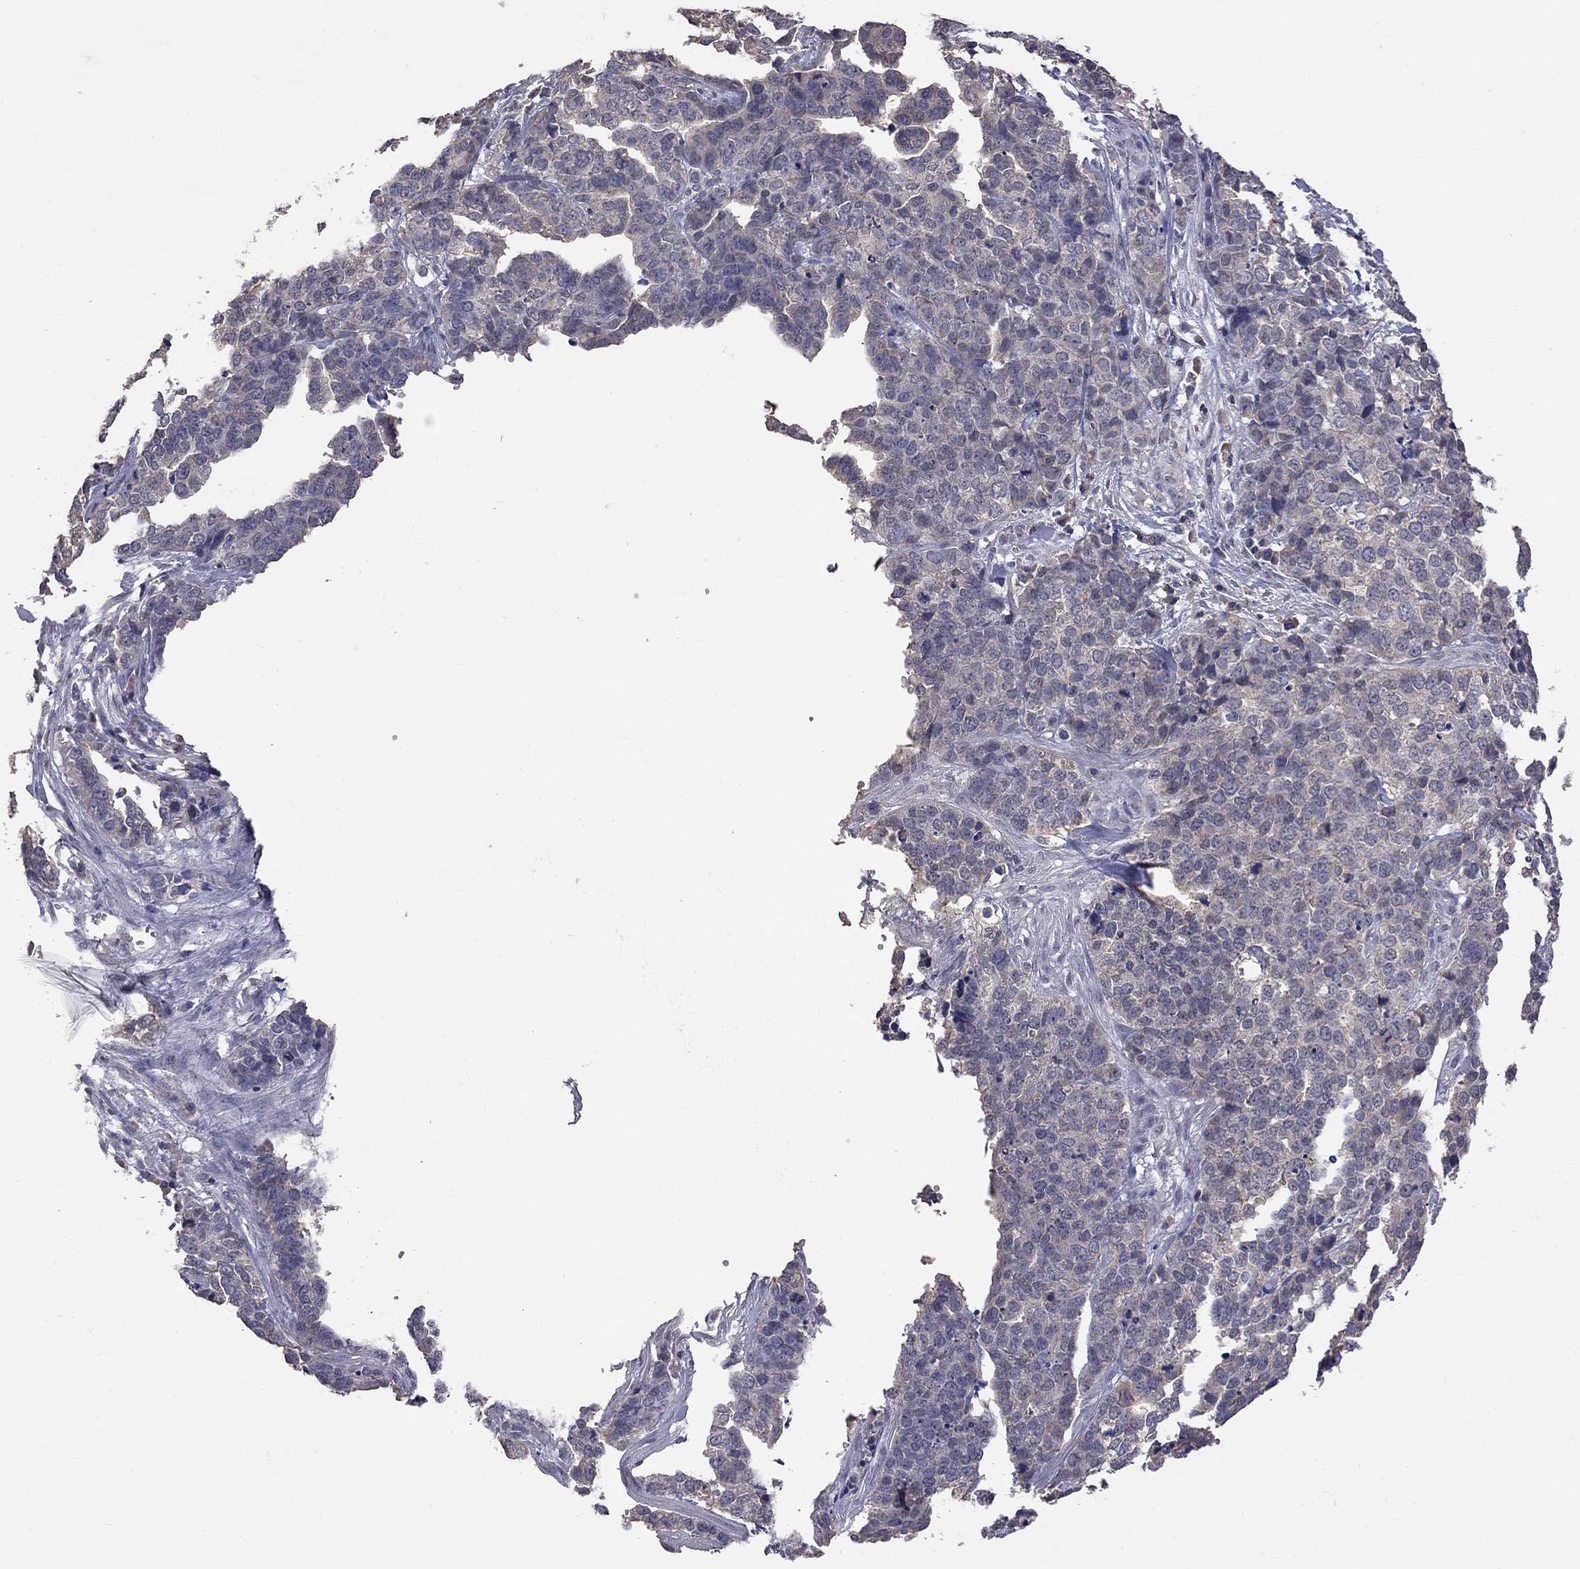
{"staining": {"intensity": "weak", "quantity": "25%-75%", "location": "cytoplasmic/membranous"}, "tissue": "ovarian cancer", "cell_type": "Tumor cells", "image_type": "cancer", "snomed": [{"axis": "morphology", "description": "Carcinoma, endometroid"}, {"axis": "topography", "description": "Ovary"}], "caption": "Ovarian cancer (endometroid carcinoma) was stained to show a protein in brown. There is low levels of weak cytoplasmic/membranous positivity in approximately 25%-75% of tumor cells. (Stains: DAB in brown, nuclei in blue, Microscopy: brightfield microscopy at high magnification).", "gene": "HTR6", "patient": {"sex": "female", "age": 65}}